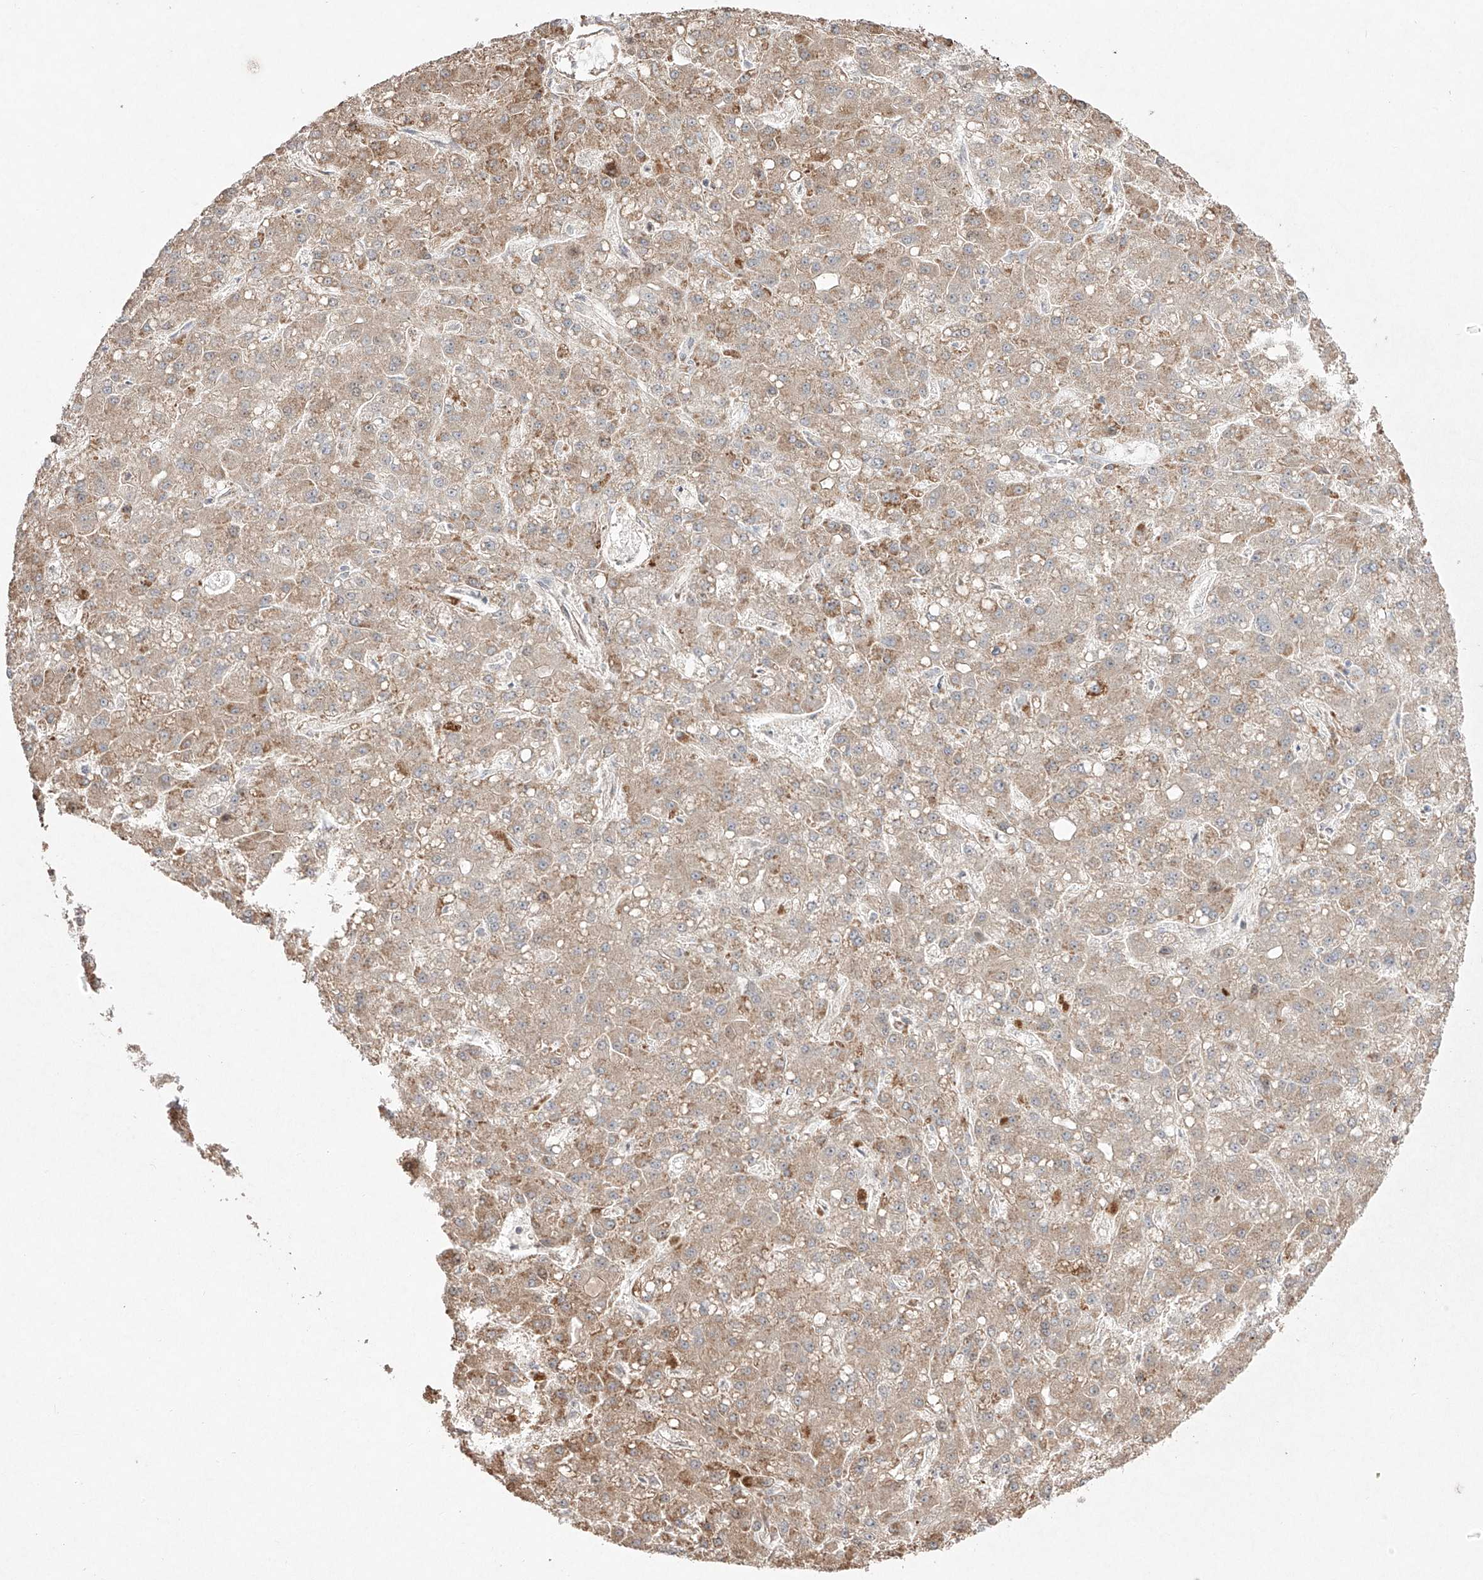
{"staining": {"intensity": "weak", "quantity": ">75%", "location": "cytoplasmic/membranous"}, "tissue": "liver cancer", "cell_type": "Tumor cells", "image_type": "cancer", "snomed": [{"axis": "morphology", "description": "Carcinoma, Hepatocellular, NOS"}, {"axis": "topography", "description": "Liver"}], "caption": "Hepatocellular carcinoma (liver) stained with a brown dye demonstrates weak cytoplasmic/membranous positive expression in approximately >75% of tumor cells.", "gene": "KDM1B", "patient": {"sex": "male", "age": 67}}